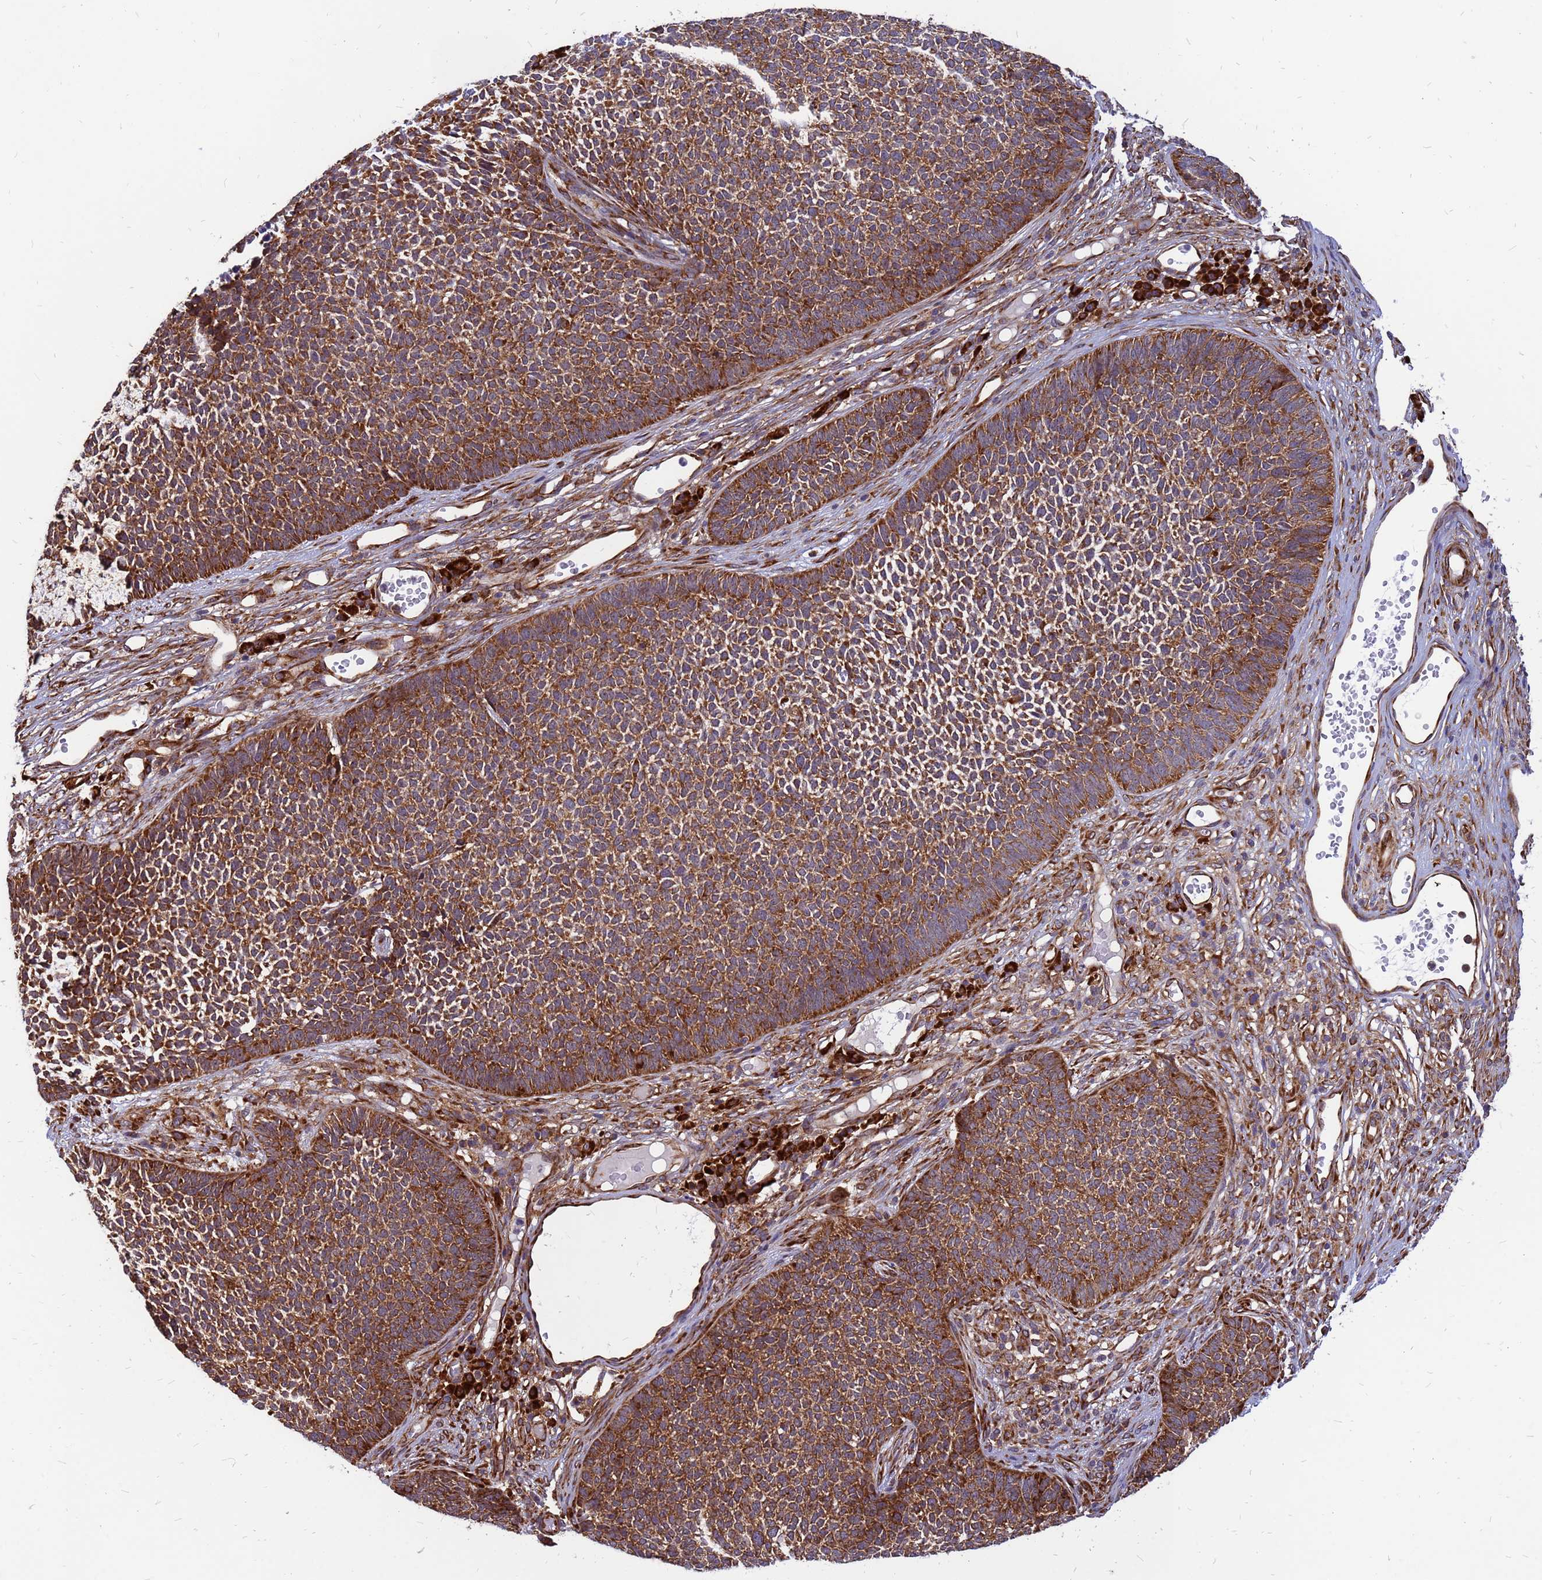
{"staining": {"intensity": "strong", "quantity": ">75%", "location": "cytoplasmic/membranous"}, "tissue": "skin cancer", "cell_type": "Tumor cells", "image_type": "cancer", "snomed": [{"axis": "morphology", "description": "Basal cell carcinoma"}, {"axis": "topography", "description": "Skin"}], "caption": "Human basal cell carcinoma (skin) stained with a brown dye shows strong cytoplasmic/membranous positive staining in about >75% of tumor cells.", "gene": "RPL8", "patient": {"sex": "female", "age": 84}}